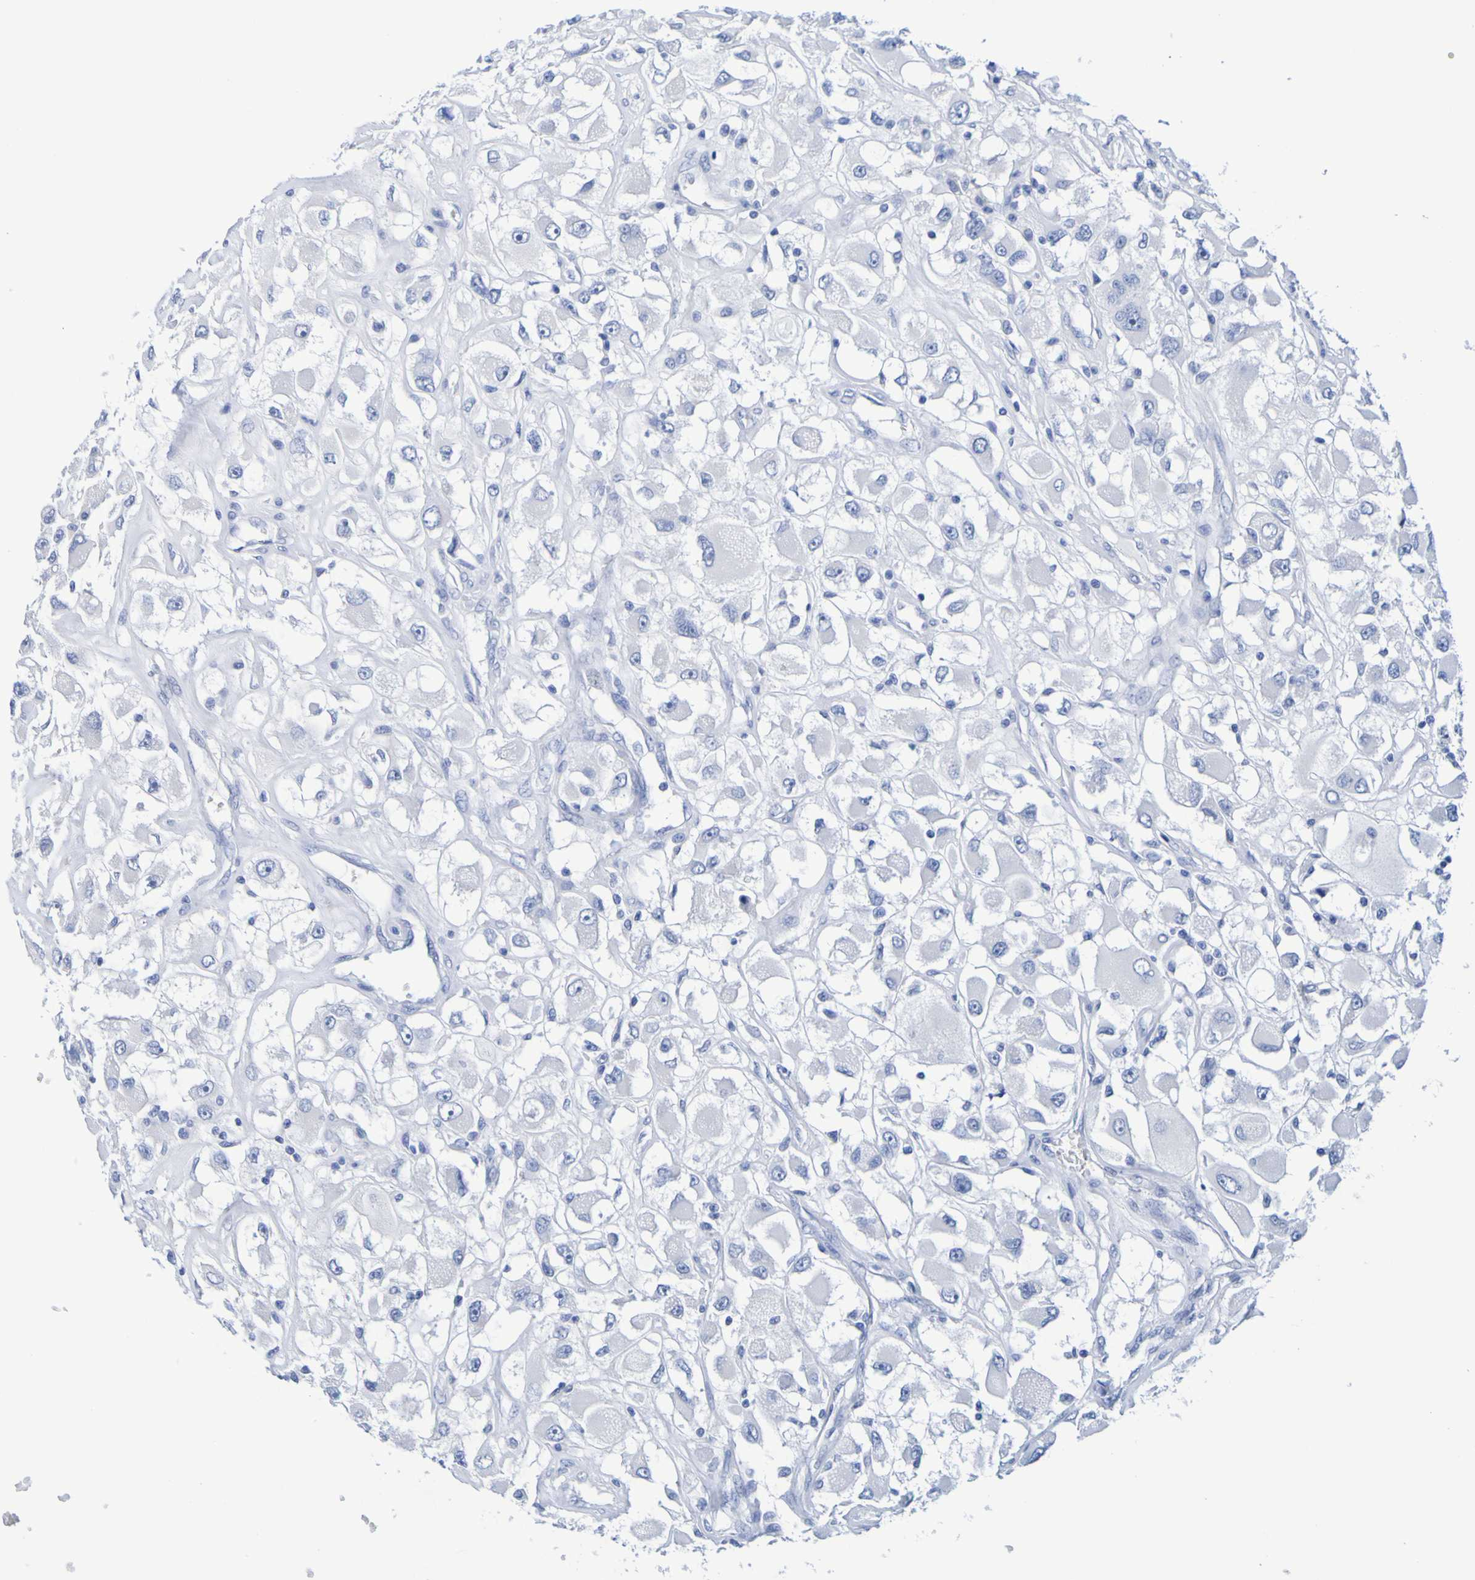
{"staining": {"intensity": "negative", "quantity": "none", "location": "none"}, "tissue": "renal cancer", "cell_type": "Tumor cells", "image_type": "cancer", "snomed": [{"axis": "morphology", "description": "Adenocarcinoma, NOS"}, {"axis": "topography", "description": "Kidney"}], "caption": "This histopathology image is of renal adenocarcinoma stained with IHC to label a protein in brown with the nuclei are counter-stained blue. There is no staining in tumor cells. (DAB (3,3'-diaminobenzidine) immunohistochemistry with hematoxylin counter stain).", "gene": "DPEP1", "patient": {"sex": "female", "age": 52}}